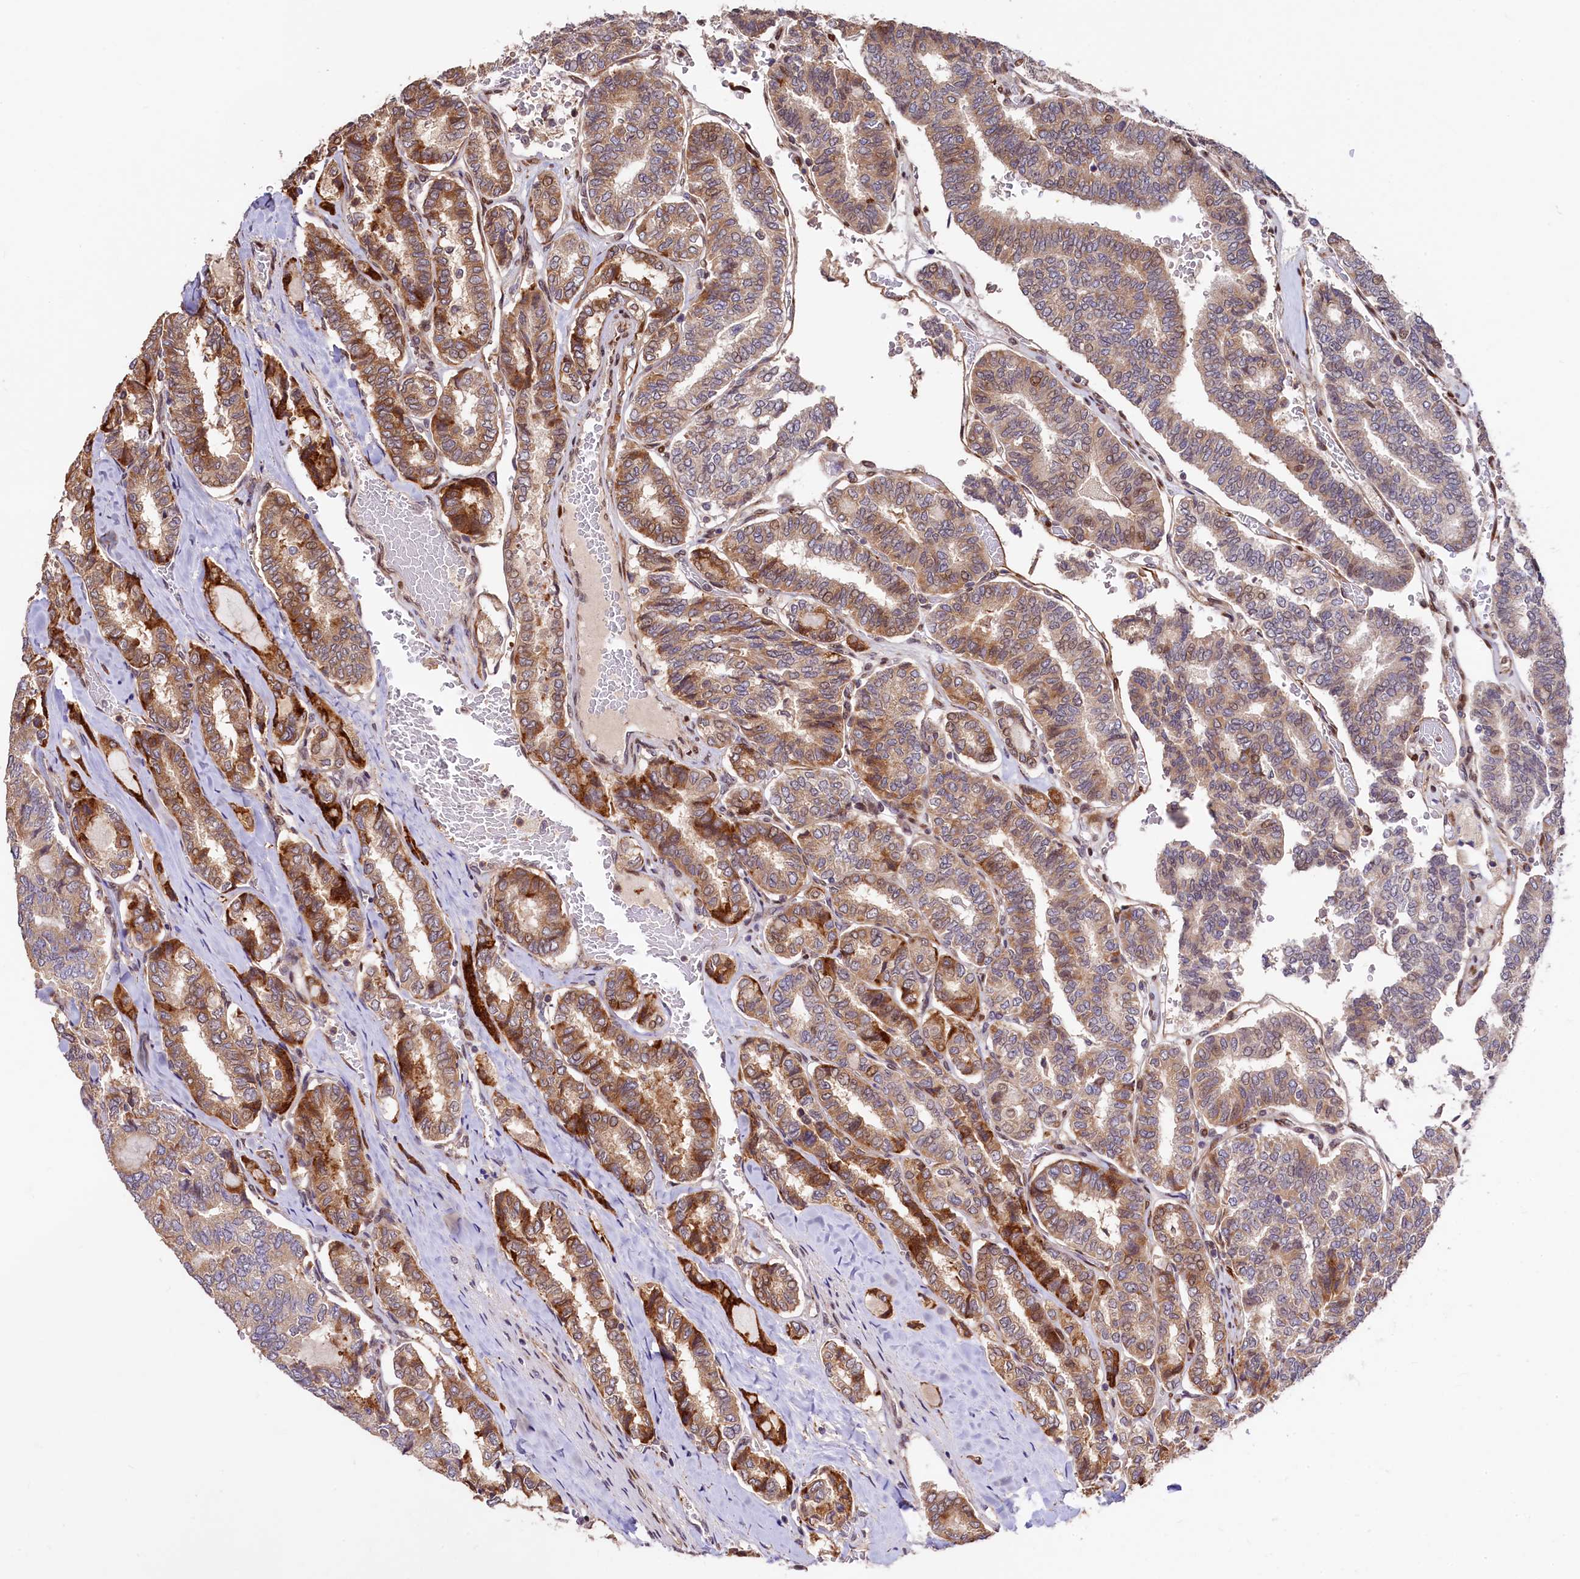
{"staining": {"intensity": "moderate", "quantity": "25%-75%", "location": "cytoplasmic/membranous"}, "tissue": "thyroid cancer", "cell_type": "Tumor cells", "image_type": "cancer", "snomed": [{"axis": "morphology", "description": "Papillary adenocarcinoma, NOS"}, {"axis": "topography", "description": "Thyroid gland"}], "caption": "Tumor cells display moderate cytoplasmic/membranous positivity in about 25%-75% of cells in thyroid cancer.", "gene": "C5orf15", "patient": {"sex": "female", "age": 35}}